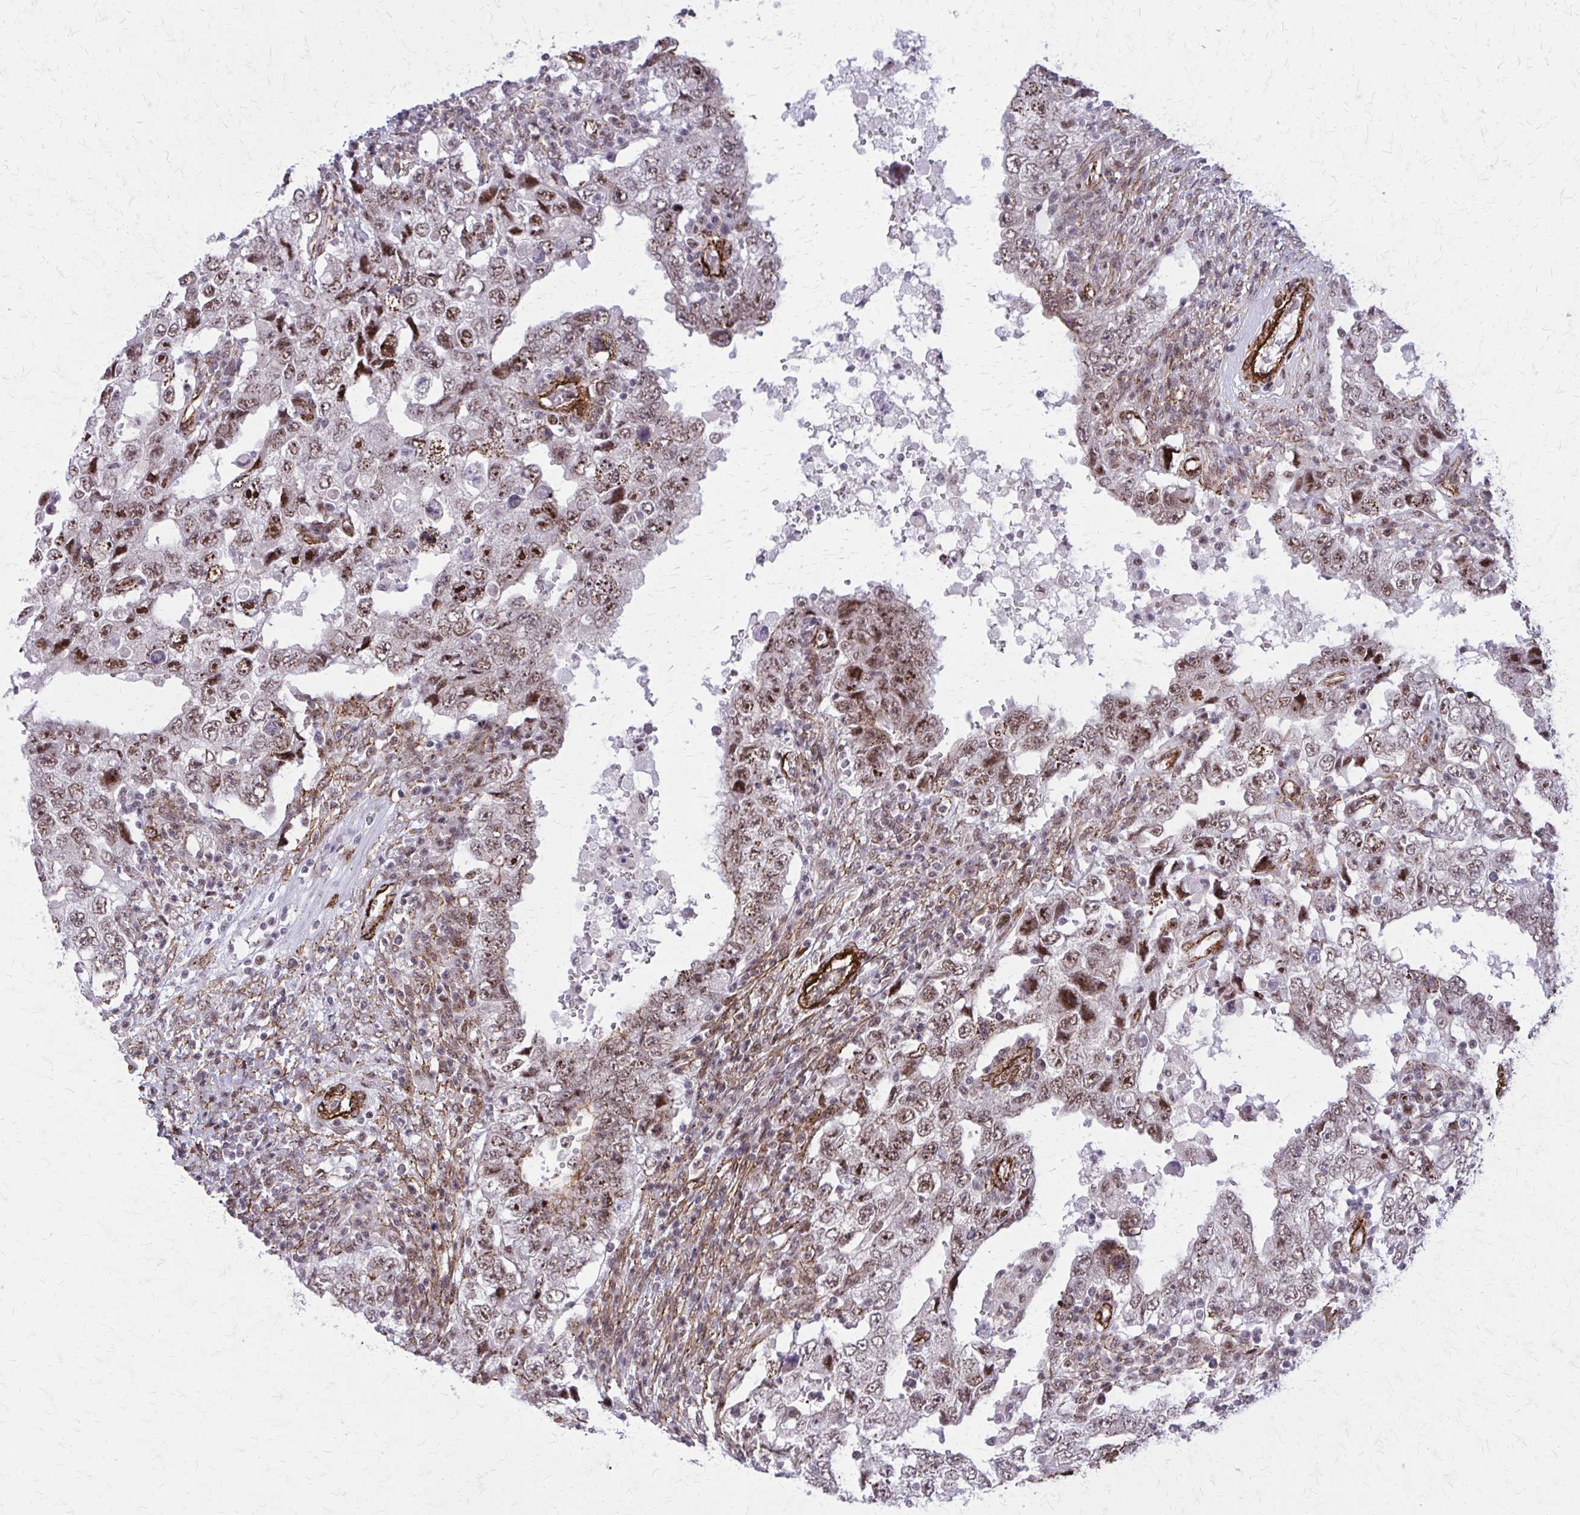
{"staining": {"intensity": "moderate", "quantity": ">75%", "location": "nuclear"}, "tissue": "testis cancer", "cell_type": "Tumor cells", "image_type": "cancer", "snomed": [{"axis": "morphology", "description": "Carcinoma, Embryonal, NOS"}, {"axis": "topography", "description": "Testis"}], "caption": "A high-resolution image shows IHC staining of embryonal carcinoma (testis), which displays moderate nuclear expression in about >75% of tumor cells. (Brightfield microscopy of DAB IHC at high magnification).", "gene": "NRBF2", "patient": {"sex": "male", "age": 26}}